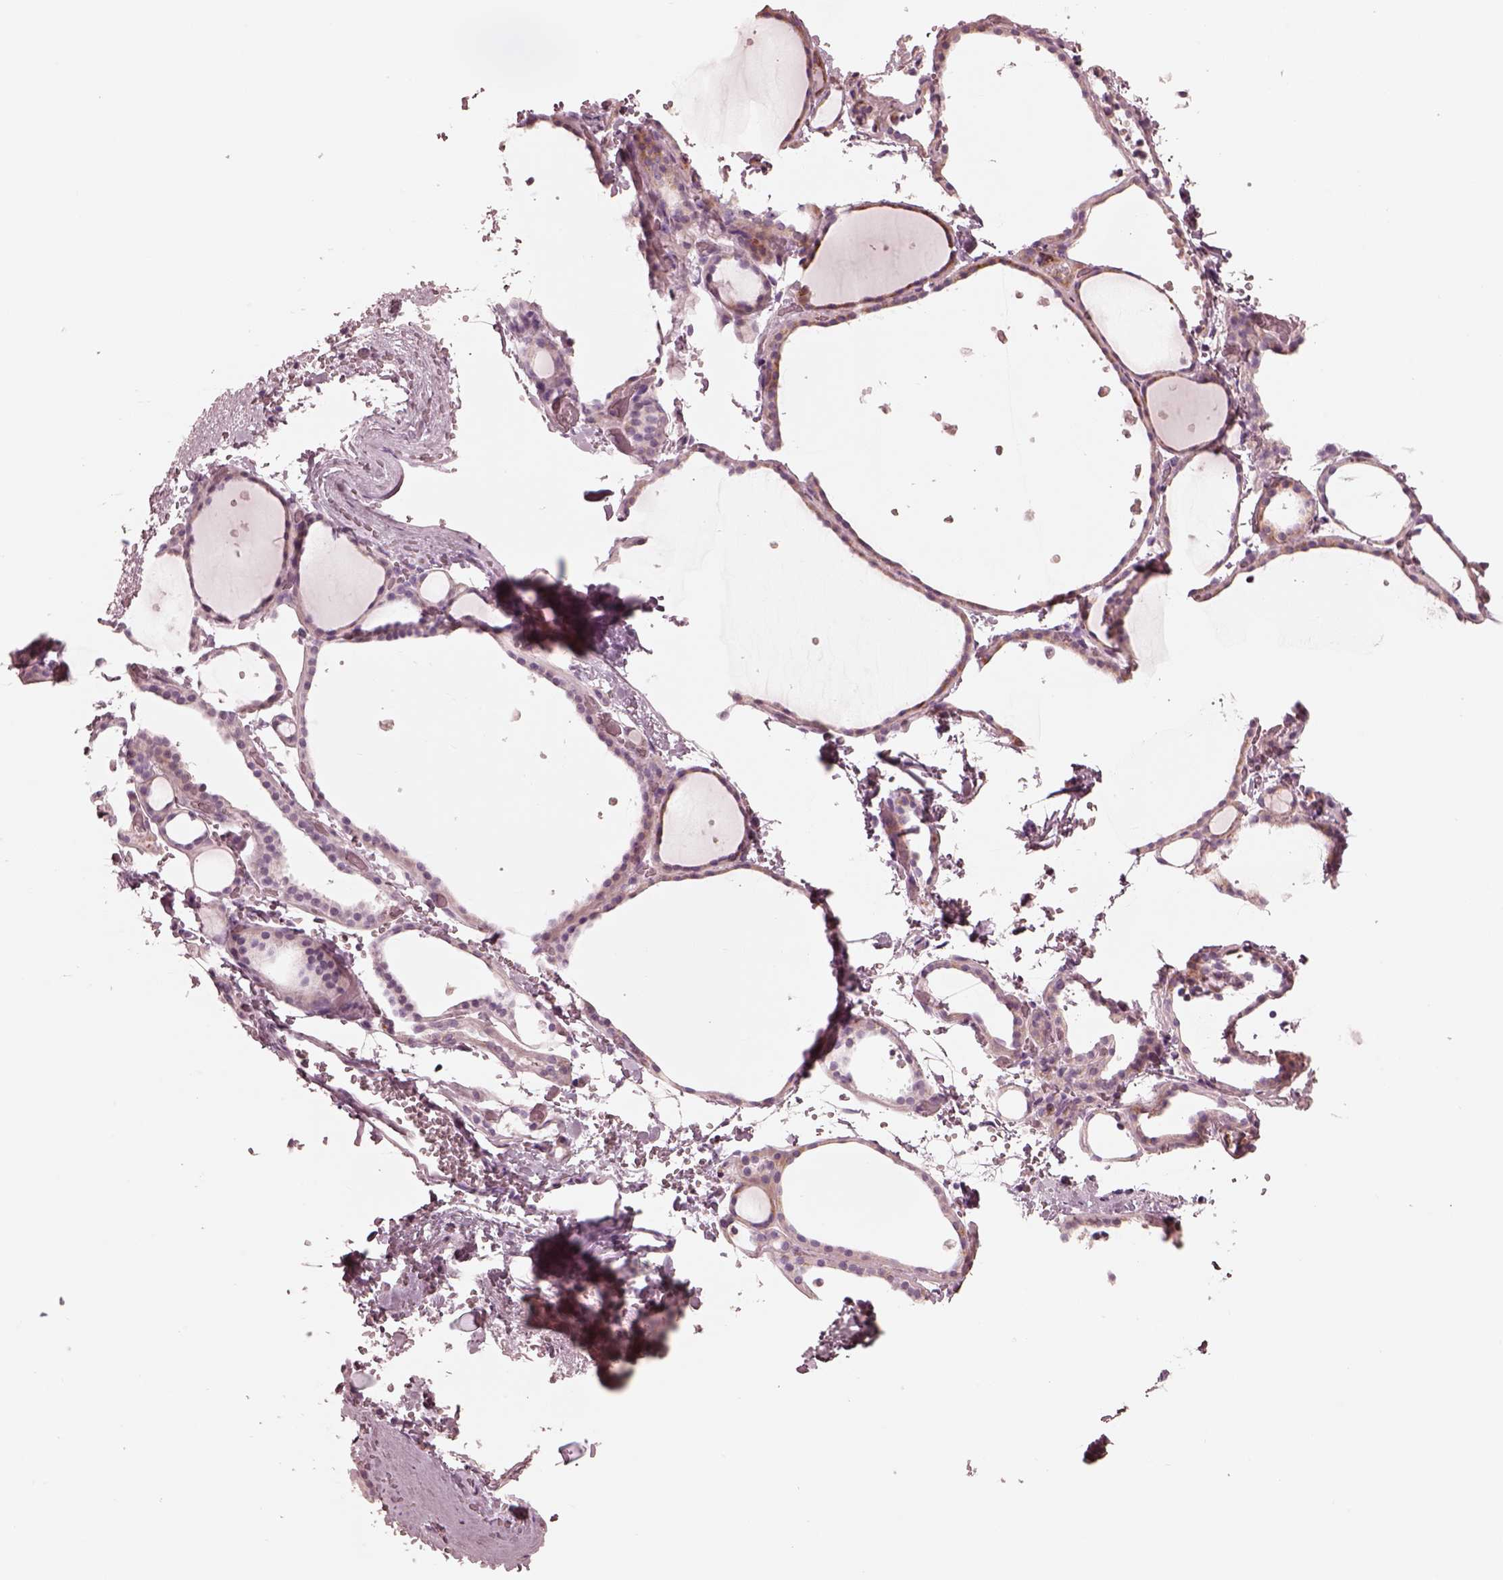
{"staining": {"intensity": "weak", "quantity": "25%-75%", "location": "cytoplasmic/membranous"}, "tissue": "thyroid gland", "cell_type": "Glandular cells", "image_type": "normal", "snomed": [{"axis": "morphology", "description": "Normal tissue, NOS"}, {"axis": "topography", "description": "Thyroid gland"}], "caption": "Weak cytoplasmic/membranous staining is seen in about 25%-75% of glandular cells in normal thyroid gland. The protein of interest is stained brown, and the nuclei are stained in blue (DAB (3,3'-diaminobenzidine) IHC with brightfield microscopy, high magnification).", "gene": "CADM2", "patient": {"sex": "female", "age": 36}}